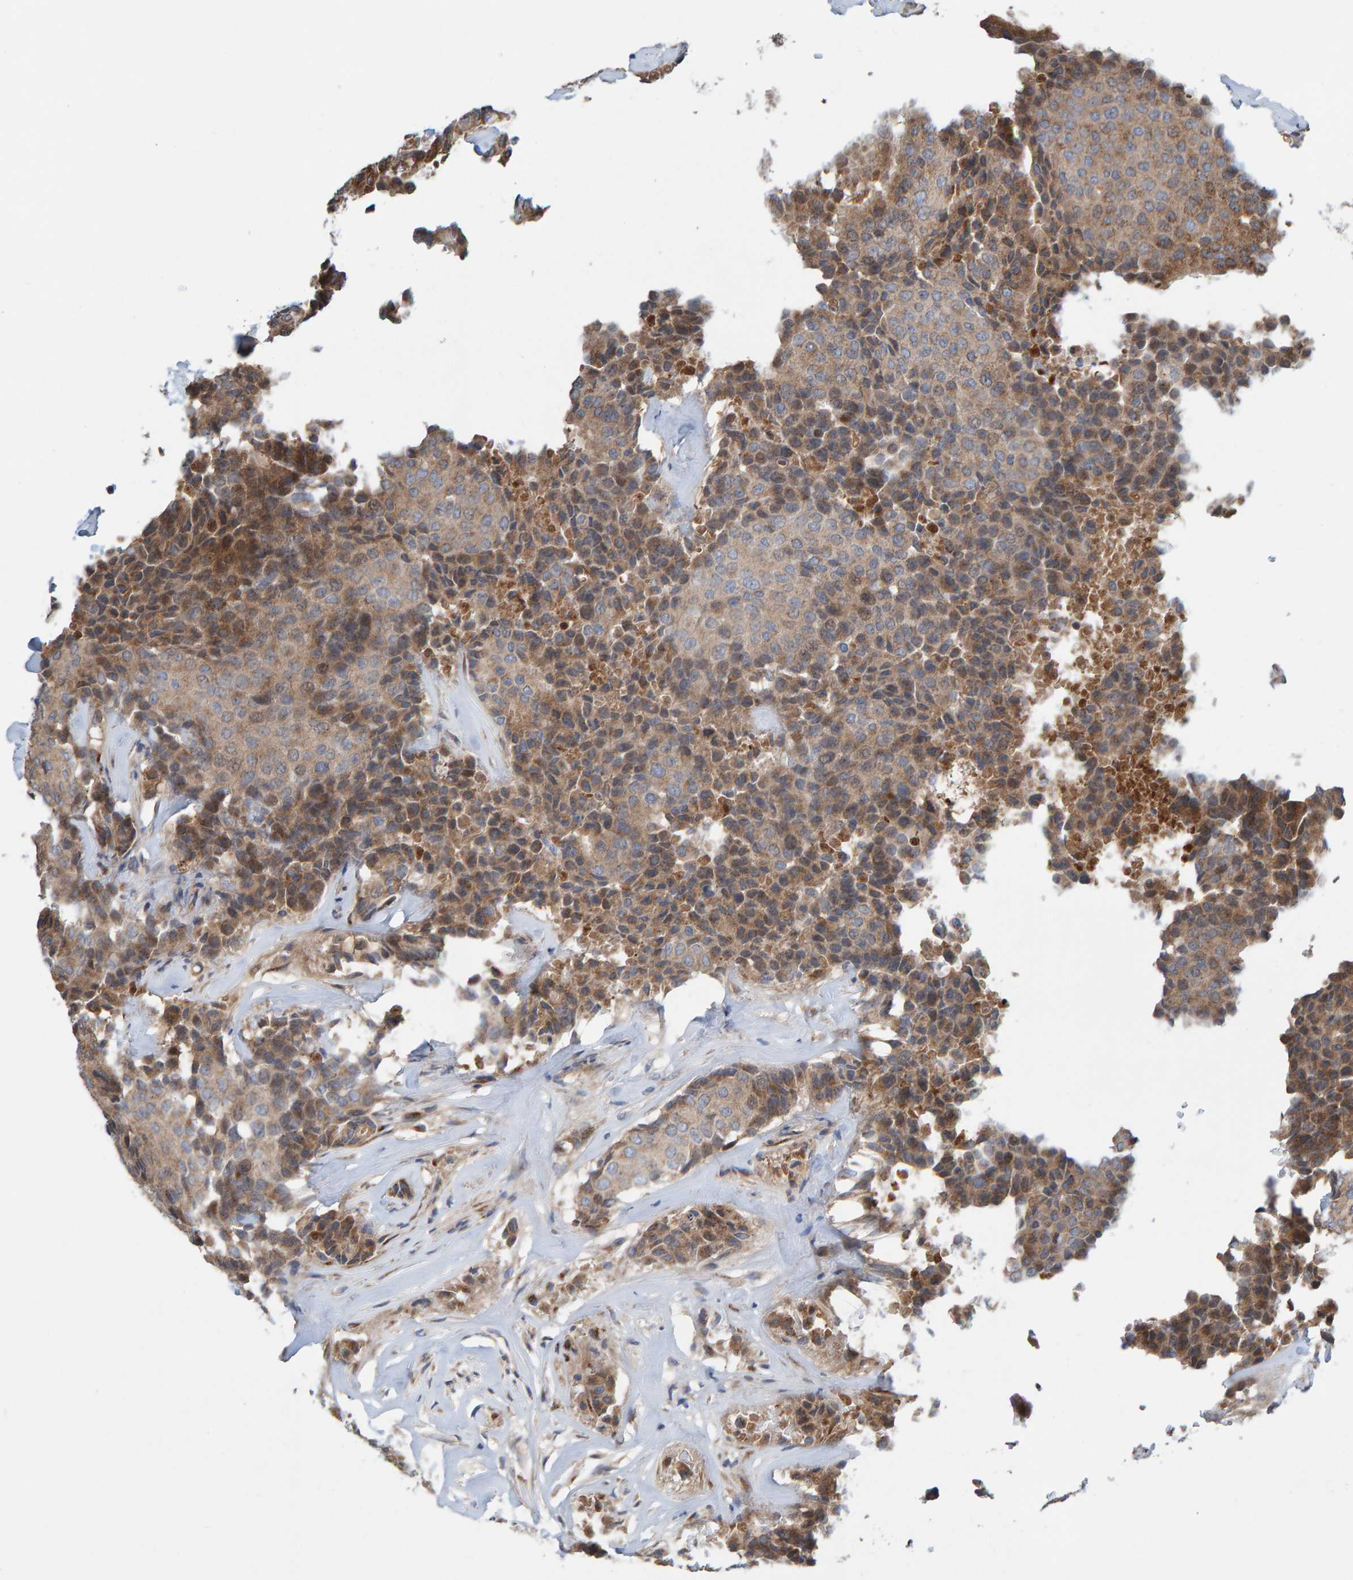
{"staining": {"intensity": "moderate", "quantity": ">75%", "location": "cytoplasmic/membranous"}, "tissue": "breast cancer", "cell_type": "Tumor cells", "image_type": "cancer", "snomed": [{"axis": "morphology", "description": "Duct carcinoma"}, {"axis": "topography", "description": "Breast"}], "caption": "Immunohistochemistry (DAB (3,3'-diaminobenzidine)) staining of breast cancer (infiltrating ductal carcinoma) exhibits moderate cytoplasmic/membranous protein staining in about >75% of tumor cells. (DAB (3,3'-diaminobenzidine) IHC with brightfield microscopy, high magnification).", "gene": "KIAA0753", "patient": {"sex": "female", "age": 75}}